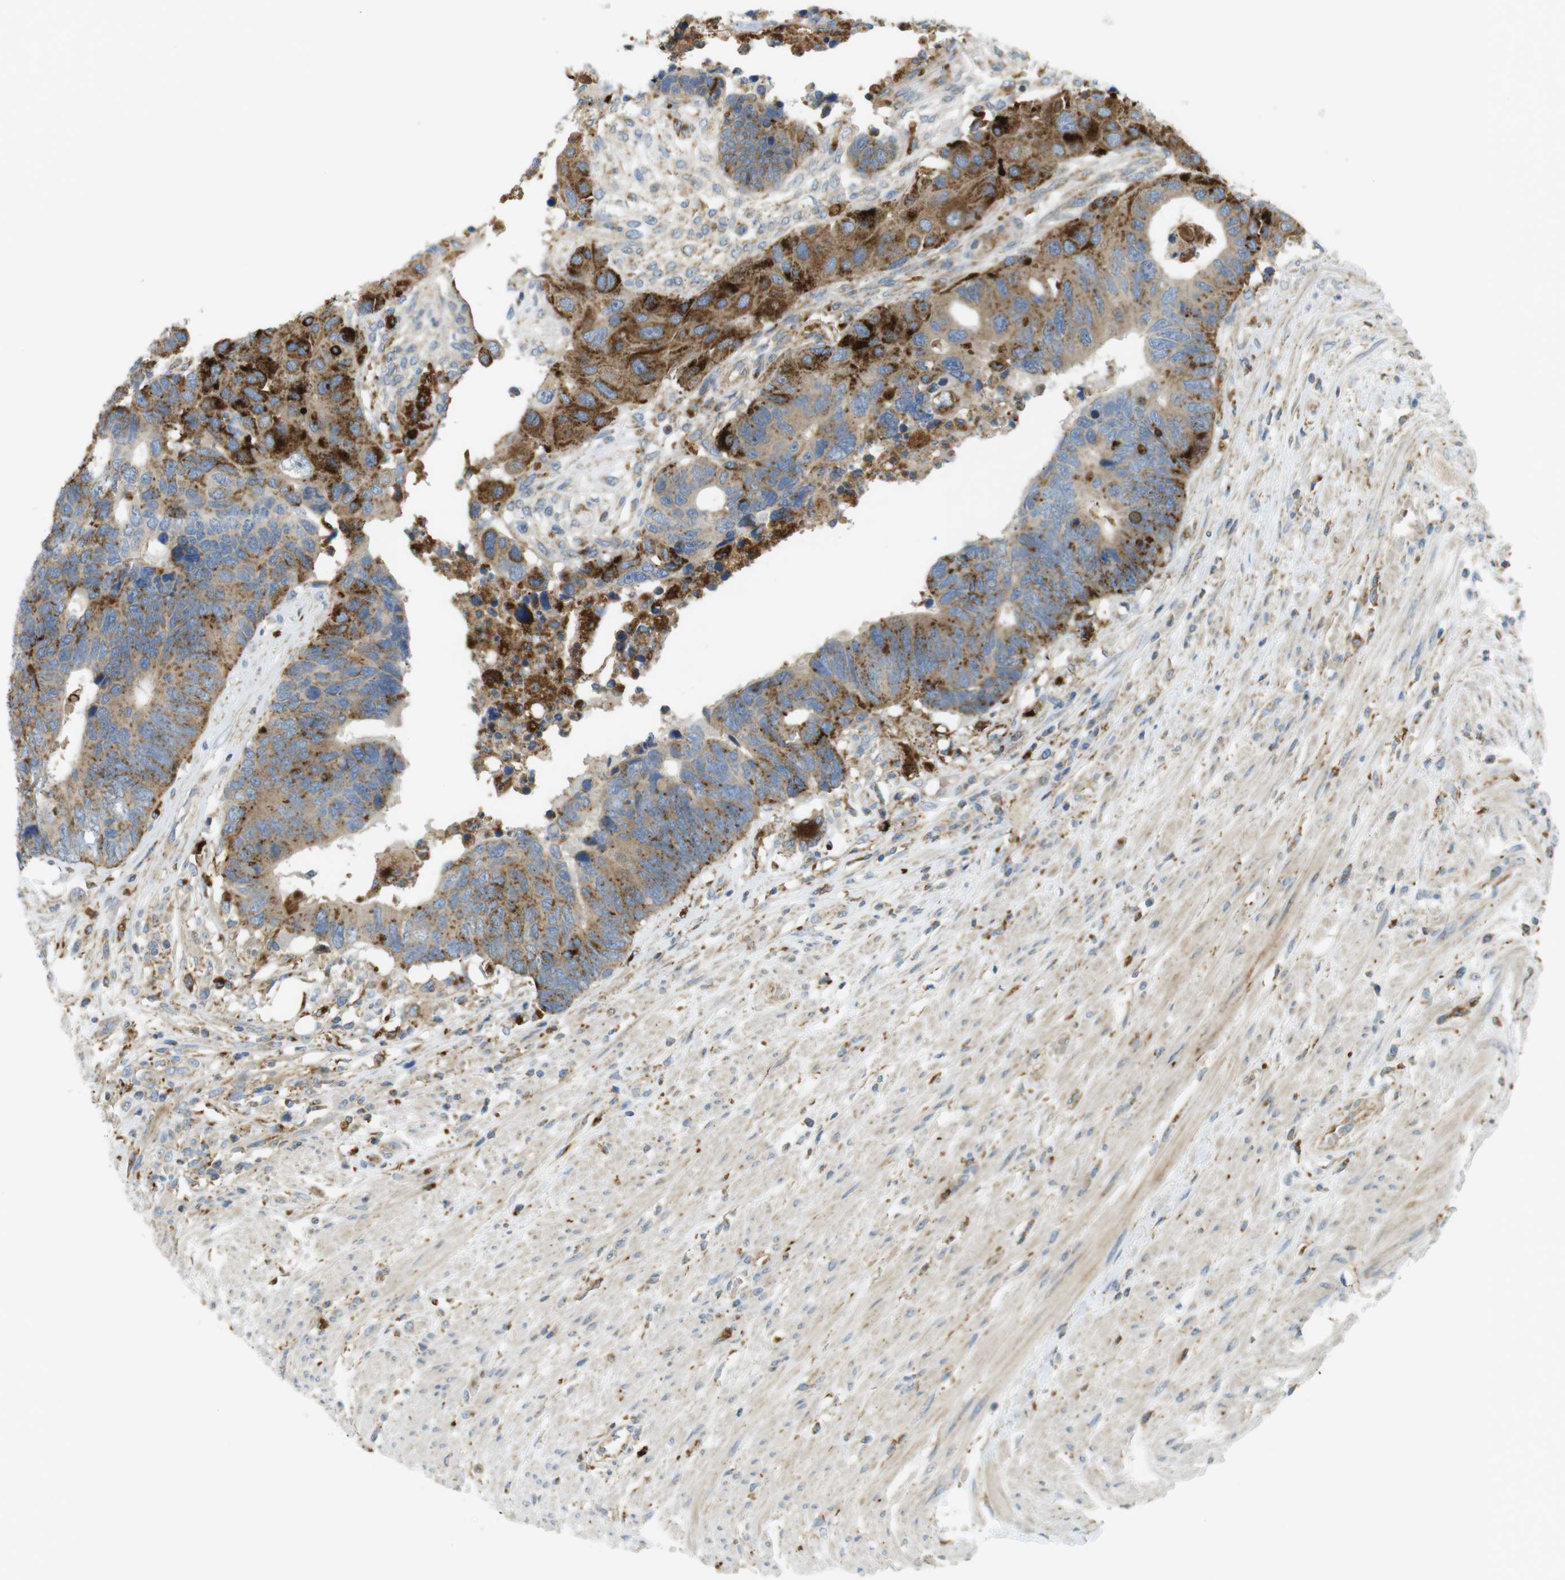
{"staining": {"intensity": "moderate", "quantity": ">75%", "location": "cytoplasmic/membranous"}, "tissue": "colorectal cancer", "cell_type": "Tumor cells", "image_type": "cancer", "snomed": [{"axis": "morphology", "description": "Adenocarcinoma, NOS"}, {"axis": "topography", "description": "Rectum"}], "caption": "Human adenocarcinoma (colorectal) stained with a protein marker displays moderate staining in tumor cells.", "gene": "LAMP1", "patient": {"sex": "male", "age": 51}}